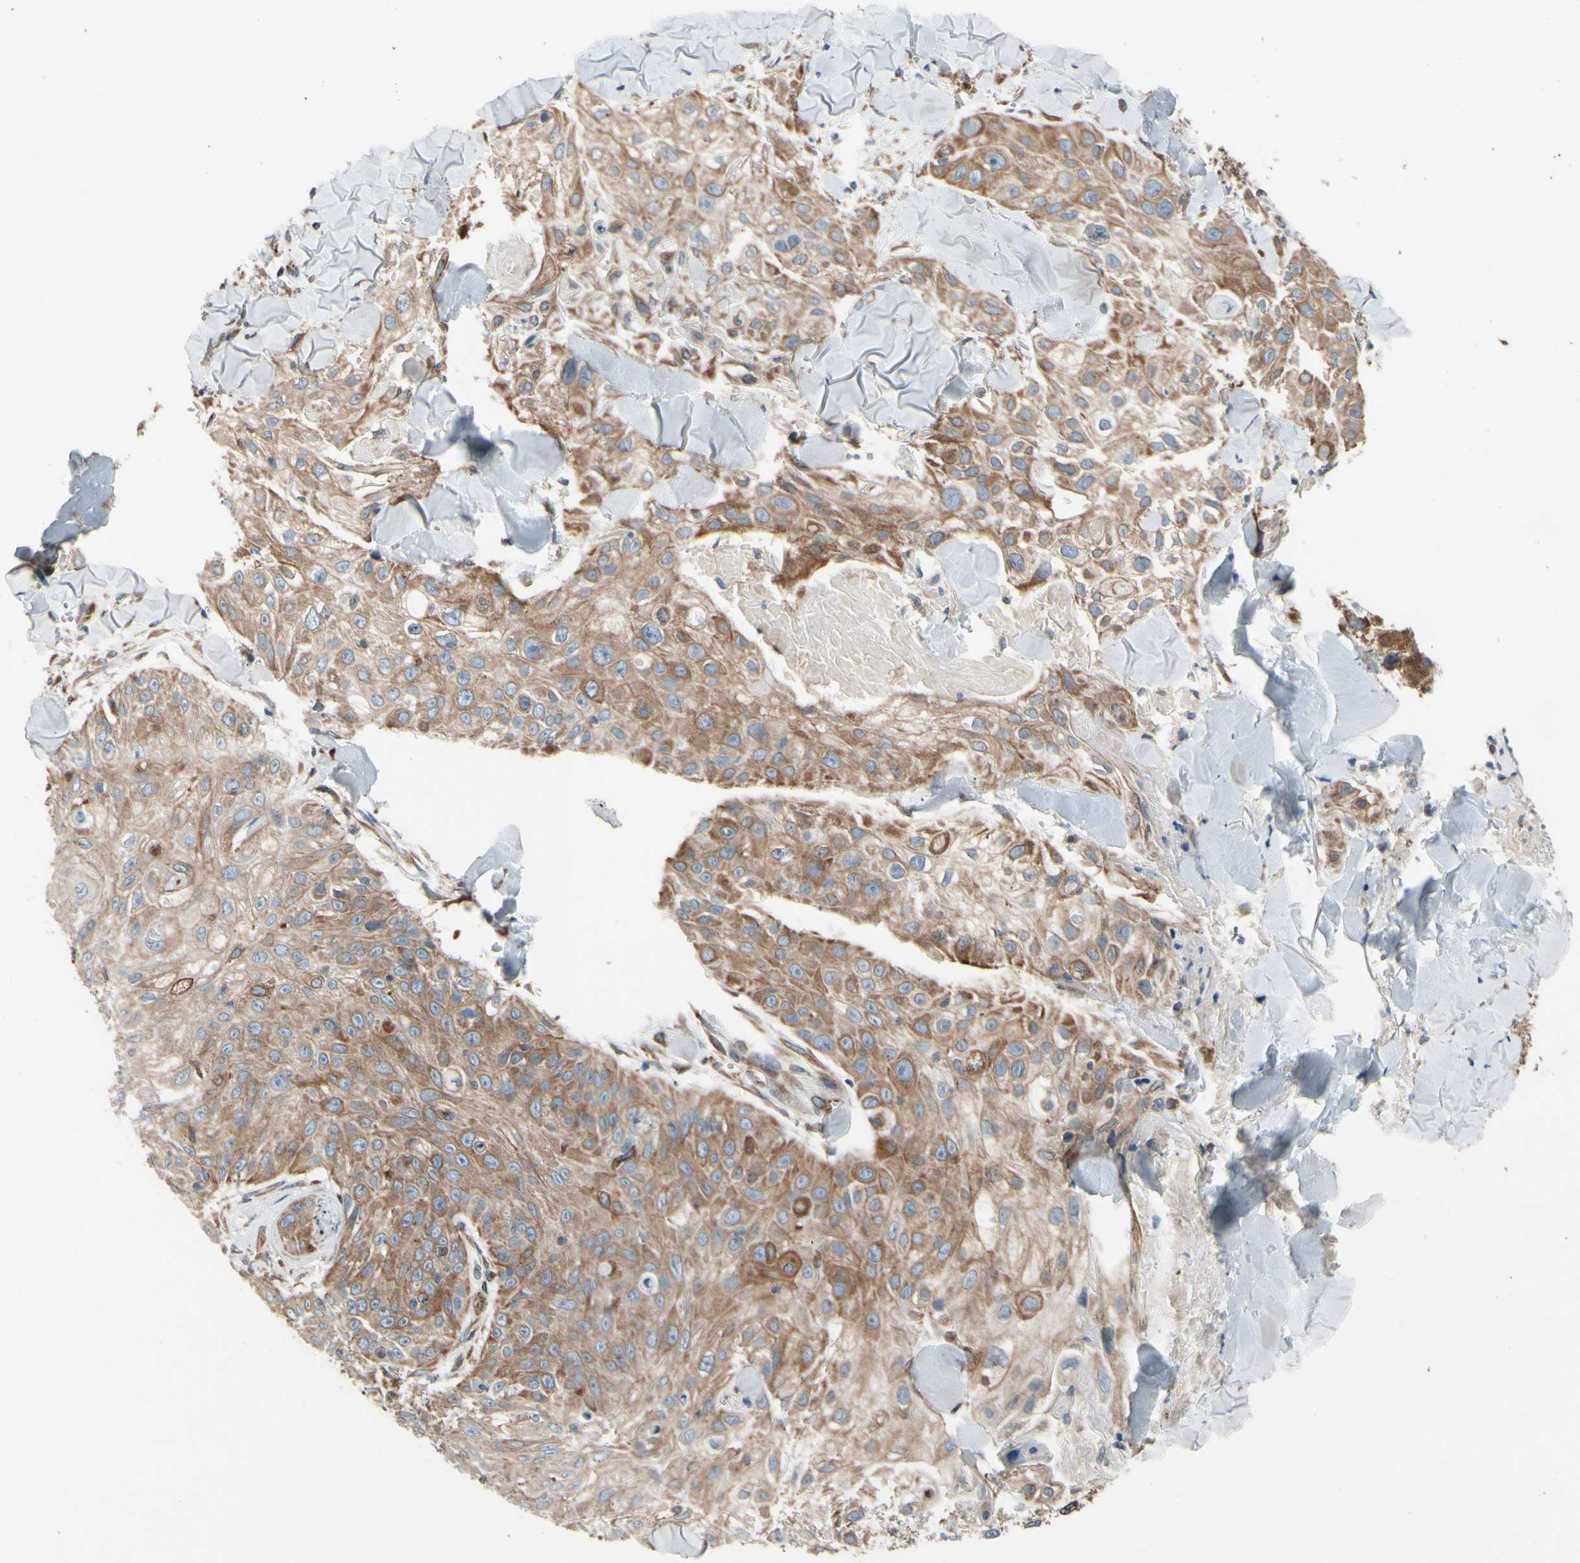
{"staining": {"intensity": "moderate", "quantity": ">75%", "location": "cytoplasmic/membranous"}, "tissue": "skin cancer", "cell_type": "Tumor cells", "image_type": "cancer", "snomed": [{"axis": "morphology", "description": "Squamous cell carcinoma, NOS"}, {"axis": "topography", "description": "Skin"}], "caption": "Protein staining of squamous cell carcinoma (skin) tissue shows moderate cytoplasmic/membranous positivity in approximately >75% of tumor cells.", "gene": "CLCC1", "patient": {"sex": "male", "age": 86}}